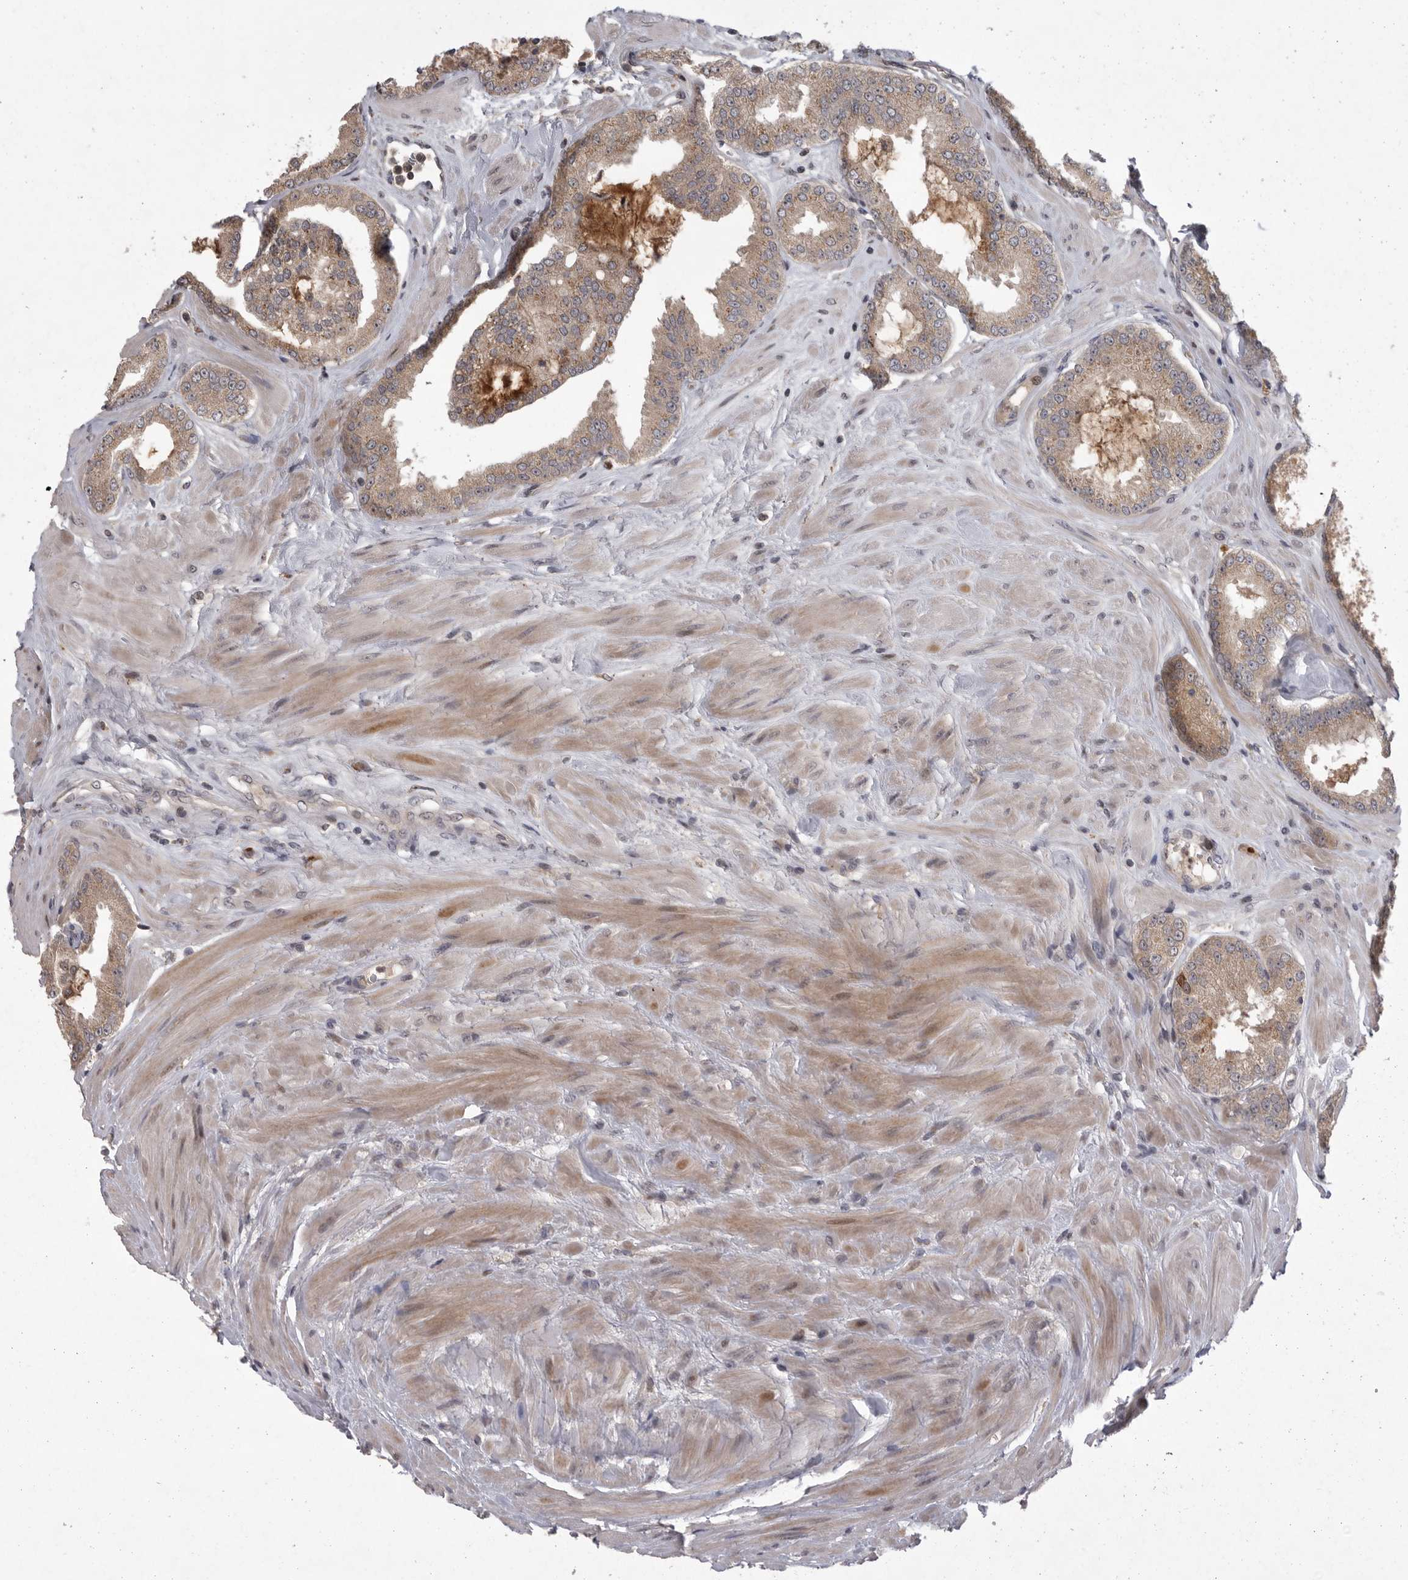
{"staining": {"intensity": "weak", "quantity": ">75%", "location": "cytoplasmic/membranous"}, "tissue": "prostate cancer", "cell_type": "Tumor cells", "image_type": "cancer", "snomed": [{"axis": "morphology", "description": "Adenocarcinoma, Low grade"}, {"axis": "topography", "description": "Prostate"}], "caption": "An image of human prostate adenocarcinoma (low-grade) stained for a protein demonstrates weak cytoplasmic/membranous brown staining in tumor cells.", "gene": "MAN2A1", "patient": {"sex": "male", "age": 62}}